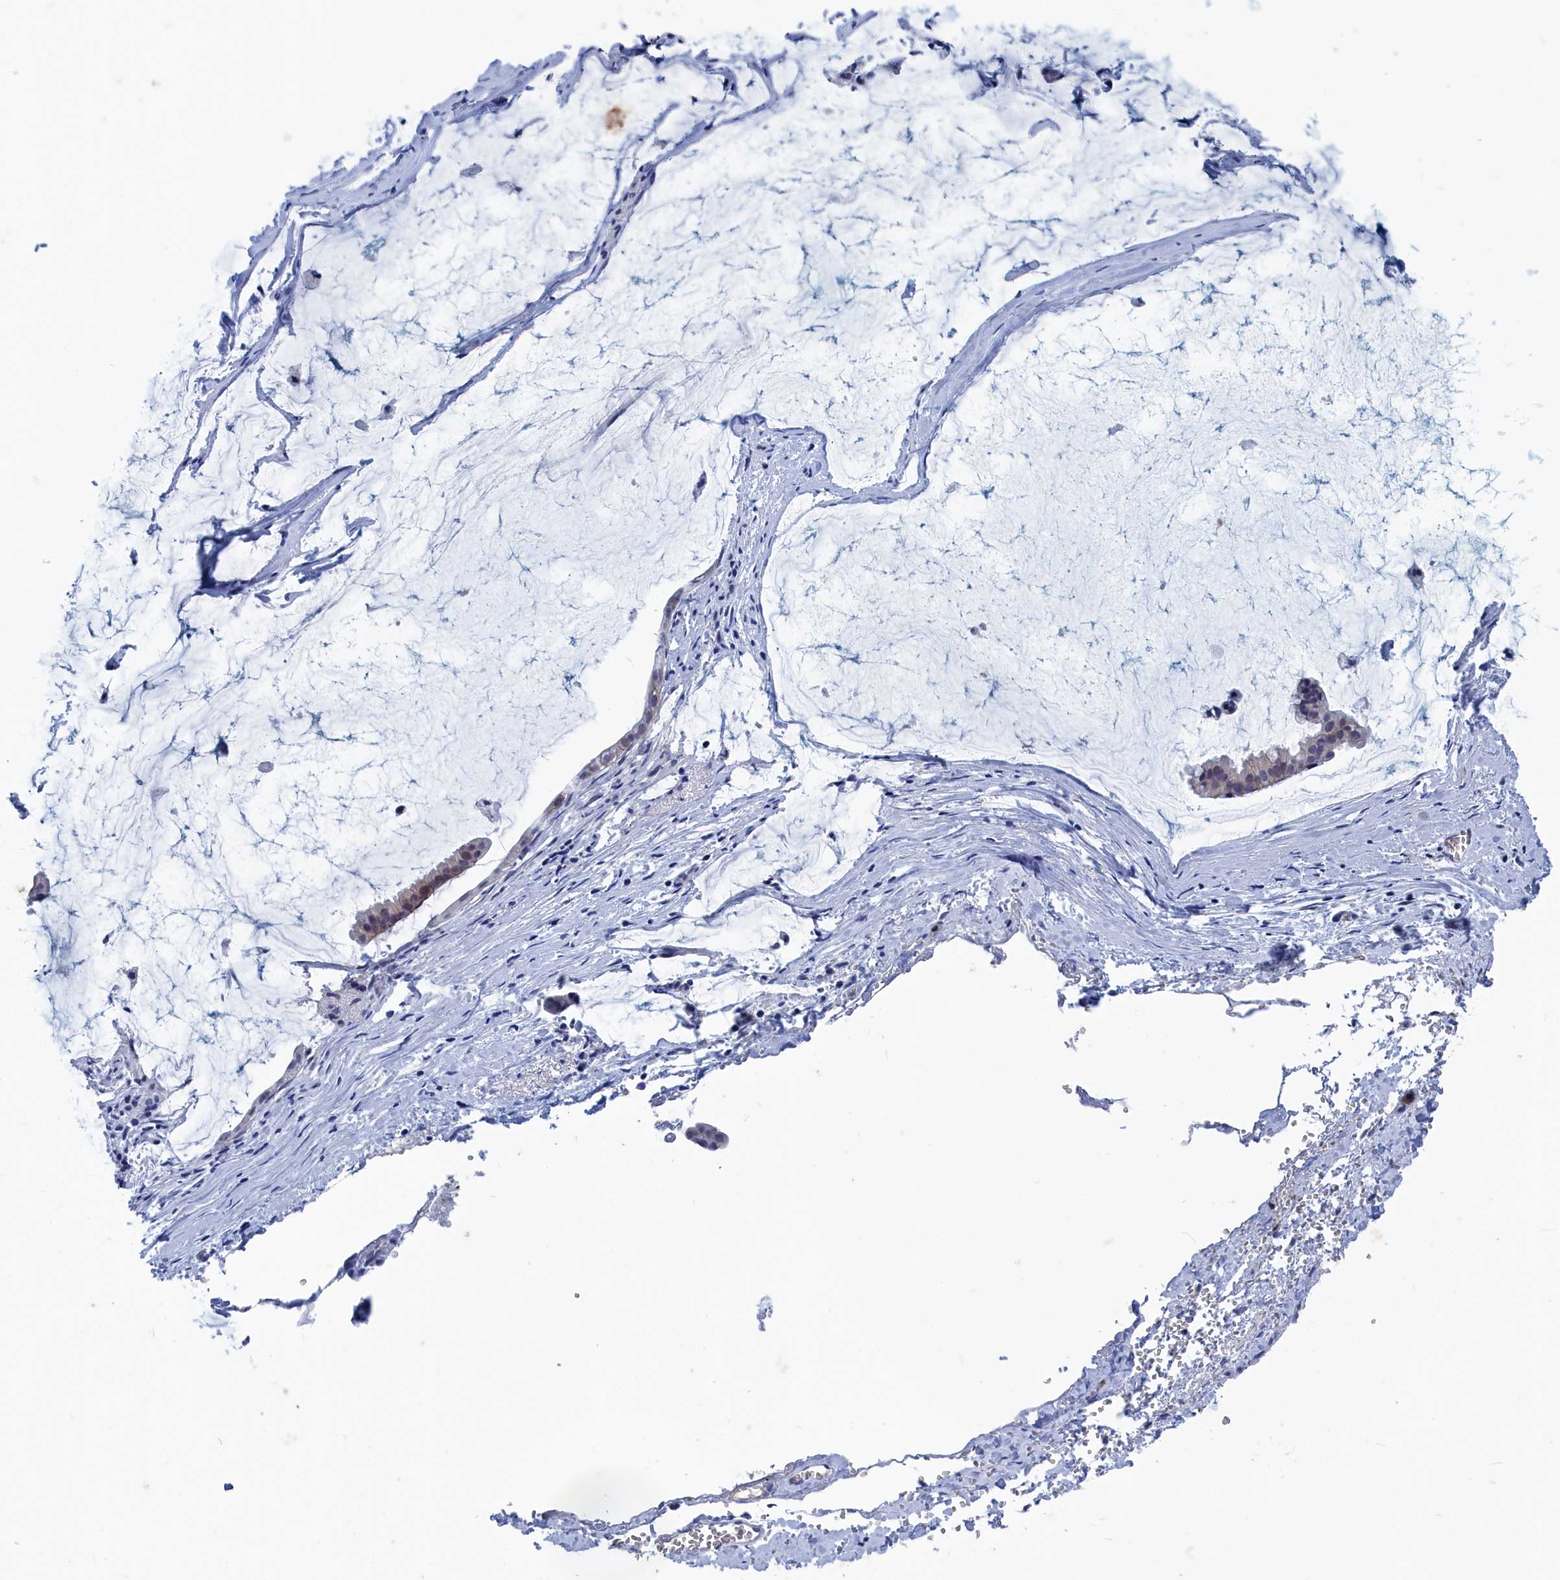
{"staining": {"intensity": "weak", "quantity": "<25%", "location": "cytoplasmic/membranous"}, "tissue": "ovarian cancer", "cell_type": "Tumor cells", "image_type": "cancer", "snomed": [{"axis": "morphology", "description": "Cystadenocarcinoma, mucinous, NOS"}, {"axis": "topography", "description": "Ovary"}], "caption": "There is no significant expression in tumor cells of ovarian cancer (mucinous cystadenocarcinoma). (Stains: DAB immunohistochemistry (IHC) with hematoxylin counter stain, Microscopy: brightfield microscopy at high magnification).", "gene": "MARCHF3", "patient": {"sex": "female", "age": 73}}